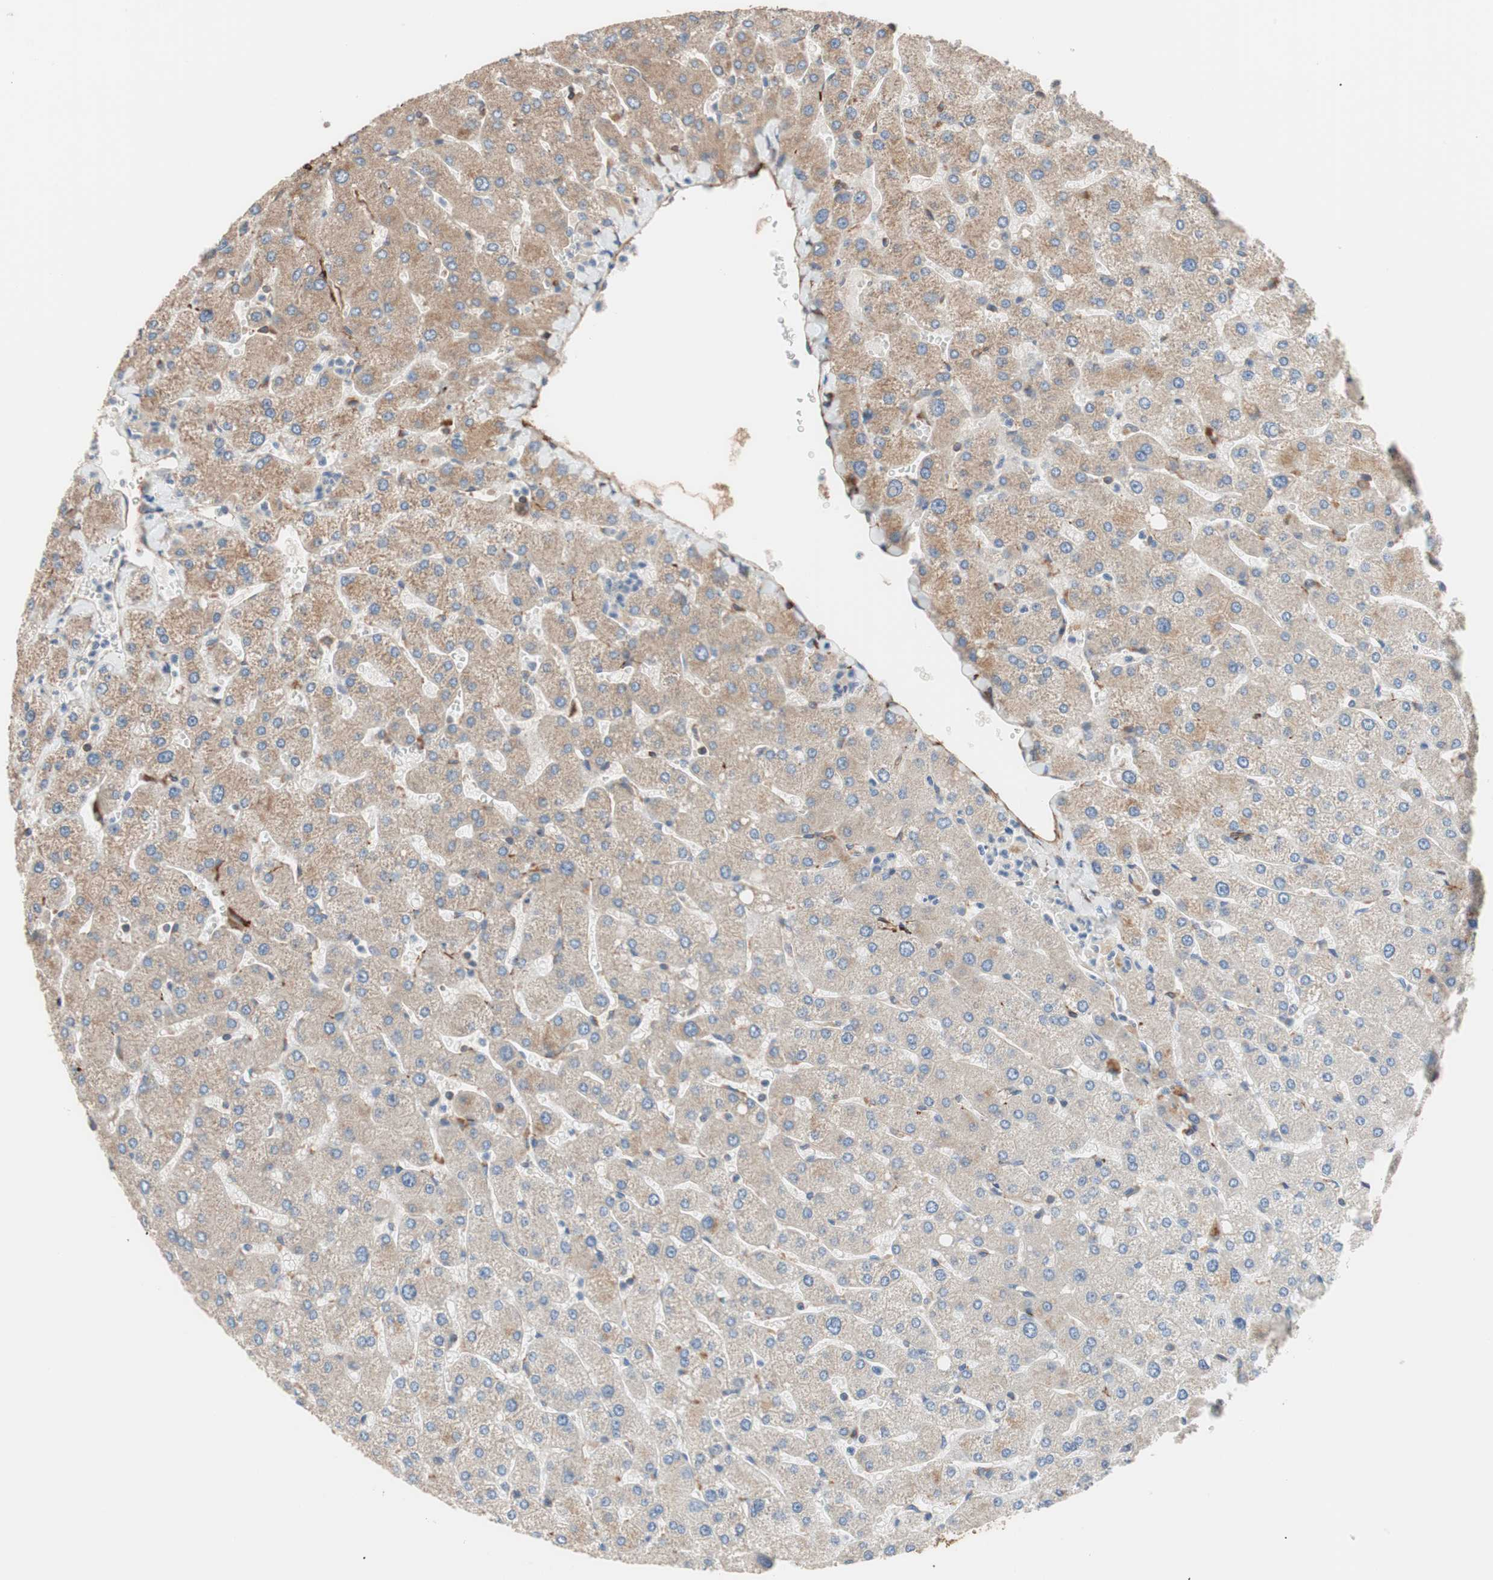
{"staining": {"intensity": "weak", "quantity": ">75%", "location": "cytoplasmic/membranous"}, "tissue": "liver", "cell_type": "Cholangiocytes", "image_type": "normal", "snomed": [{"axis": "morphology", "description": "Normal tissue, NOS"}, {"axis": "topography", "description": "Liver"}], "caption": "Liver stained with DAB immunohistochemistry exhibits low levels of weak cytoplasmic/membranous staining in about >75% of cholangiocytes. (brown staining indicates protein expression, while blue staining denotes nuclei).", "gene": "GPSM2", "patient": {"sex": "male", "age": 55}}